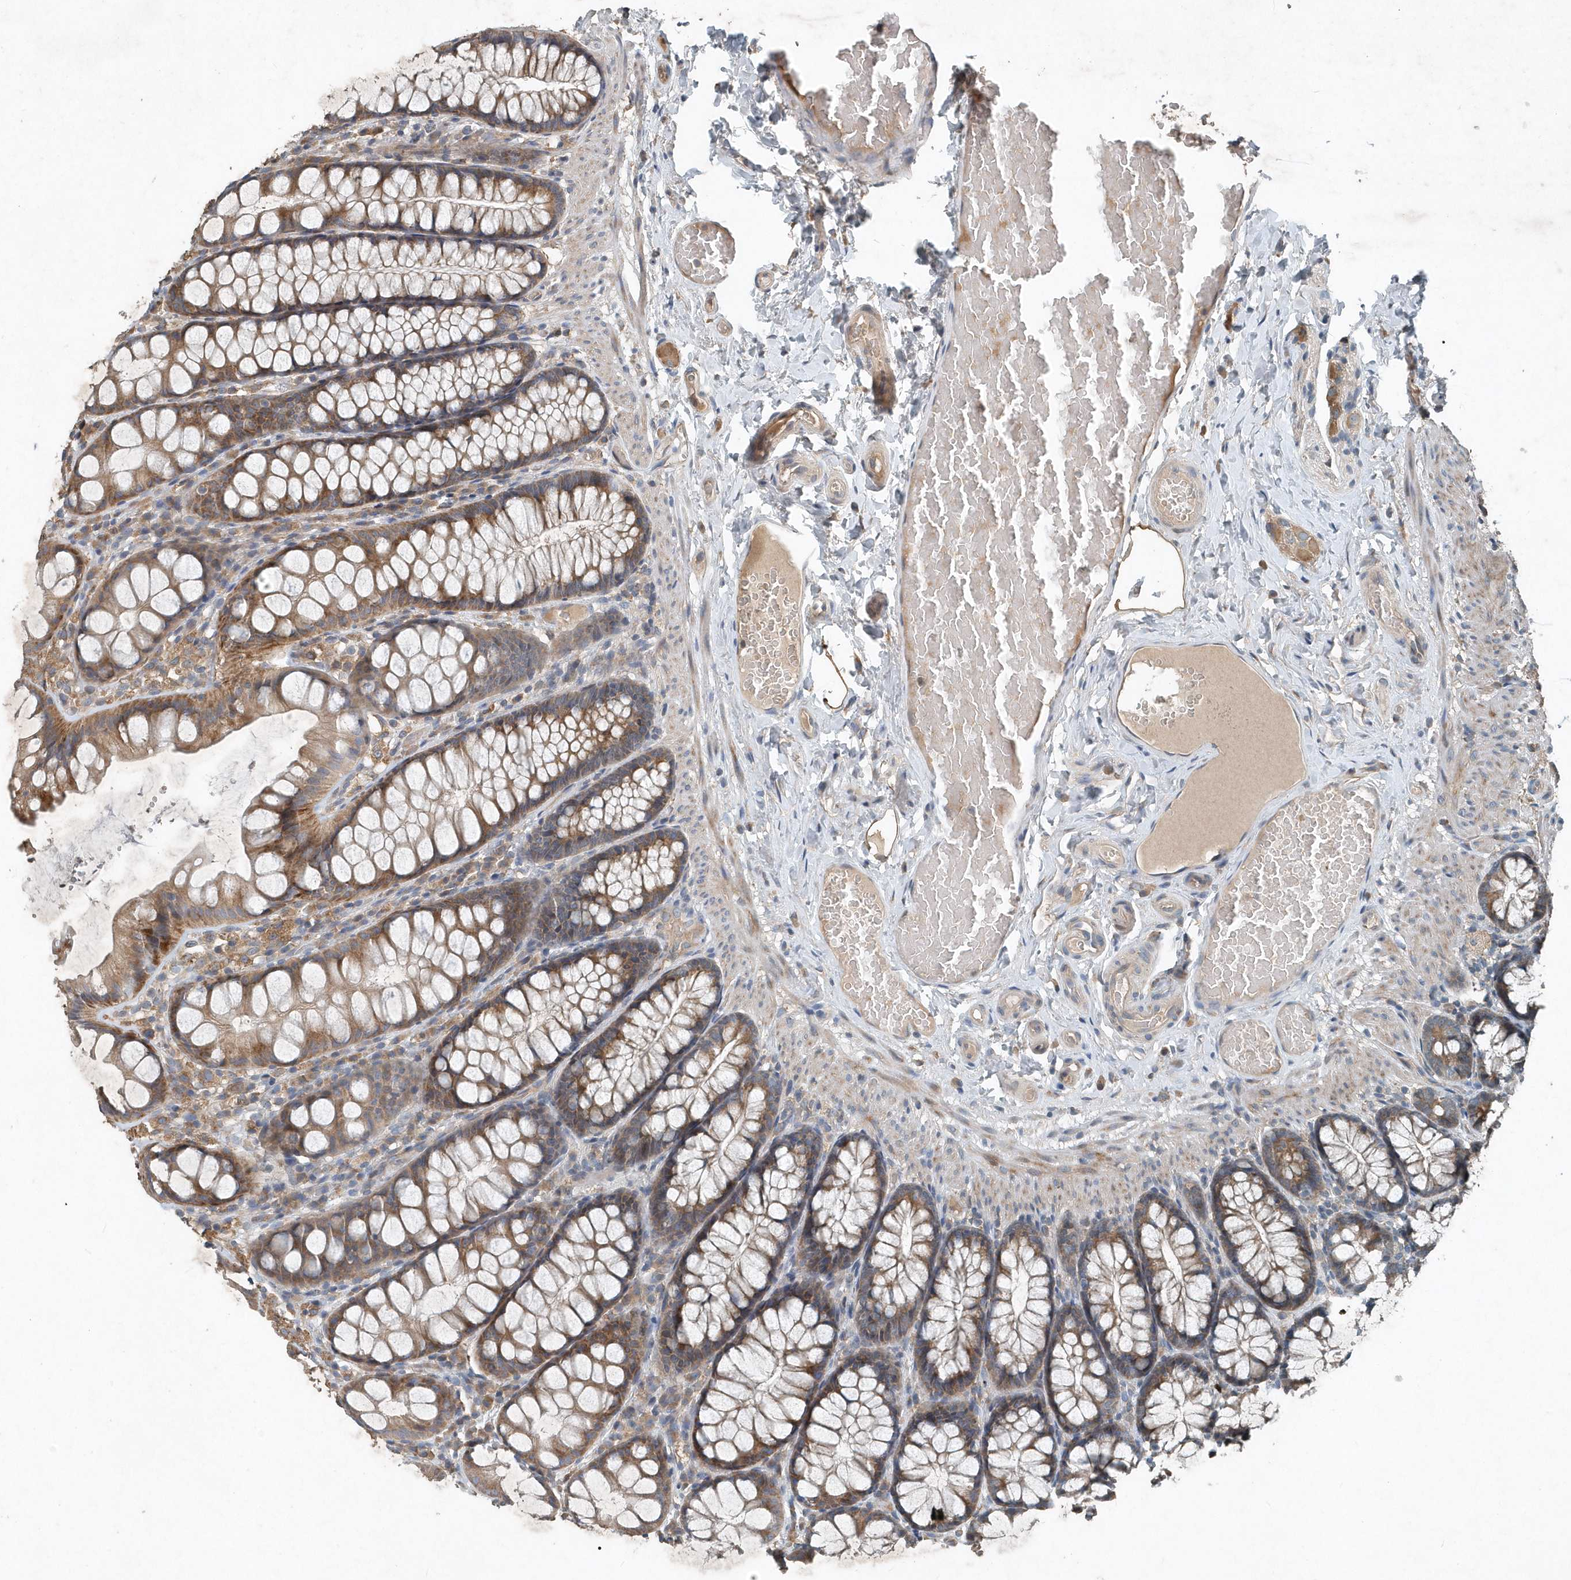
{"staining": {"intensity": "moderate", "quantity": ">75%", "location": "cytoplasmic/membranous"}, "tissue": "colon", "cell_type": "Endothelial cells", "image_type": "normal", "snomed": [{"axis": "morphology", "description": "Normal tissue, NOS"}, {"axis": "topography", "description": "Colon"}], "caption": "An immunohistochemistry (IHC) micrograph of benign tissue is shown. Protein staining in brown highlights moderate cytoplasmic/membranous positivity in colon within endothelial cells.", "gene": "SCFD2", "patient": {"sex": "male", "age": 47}}